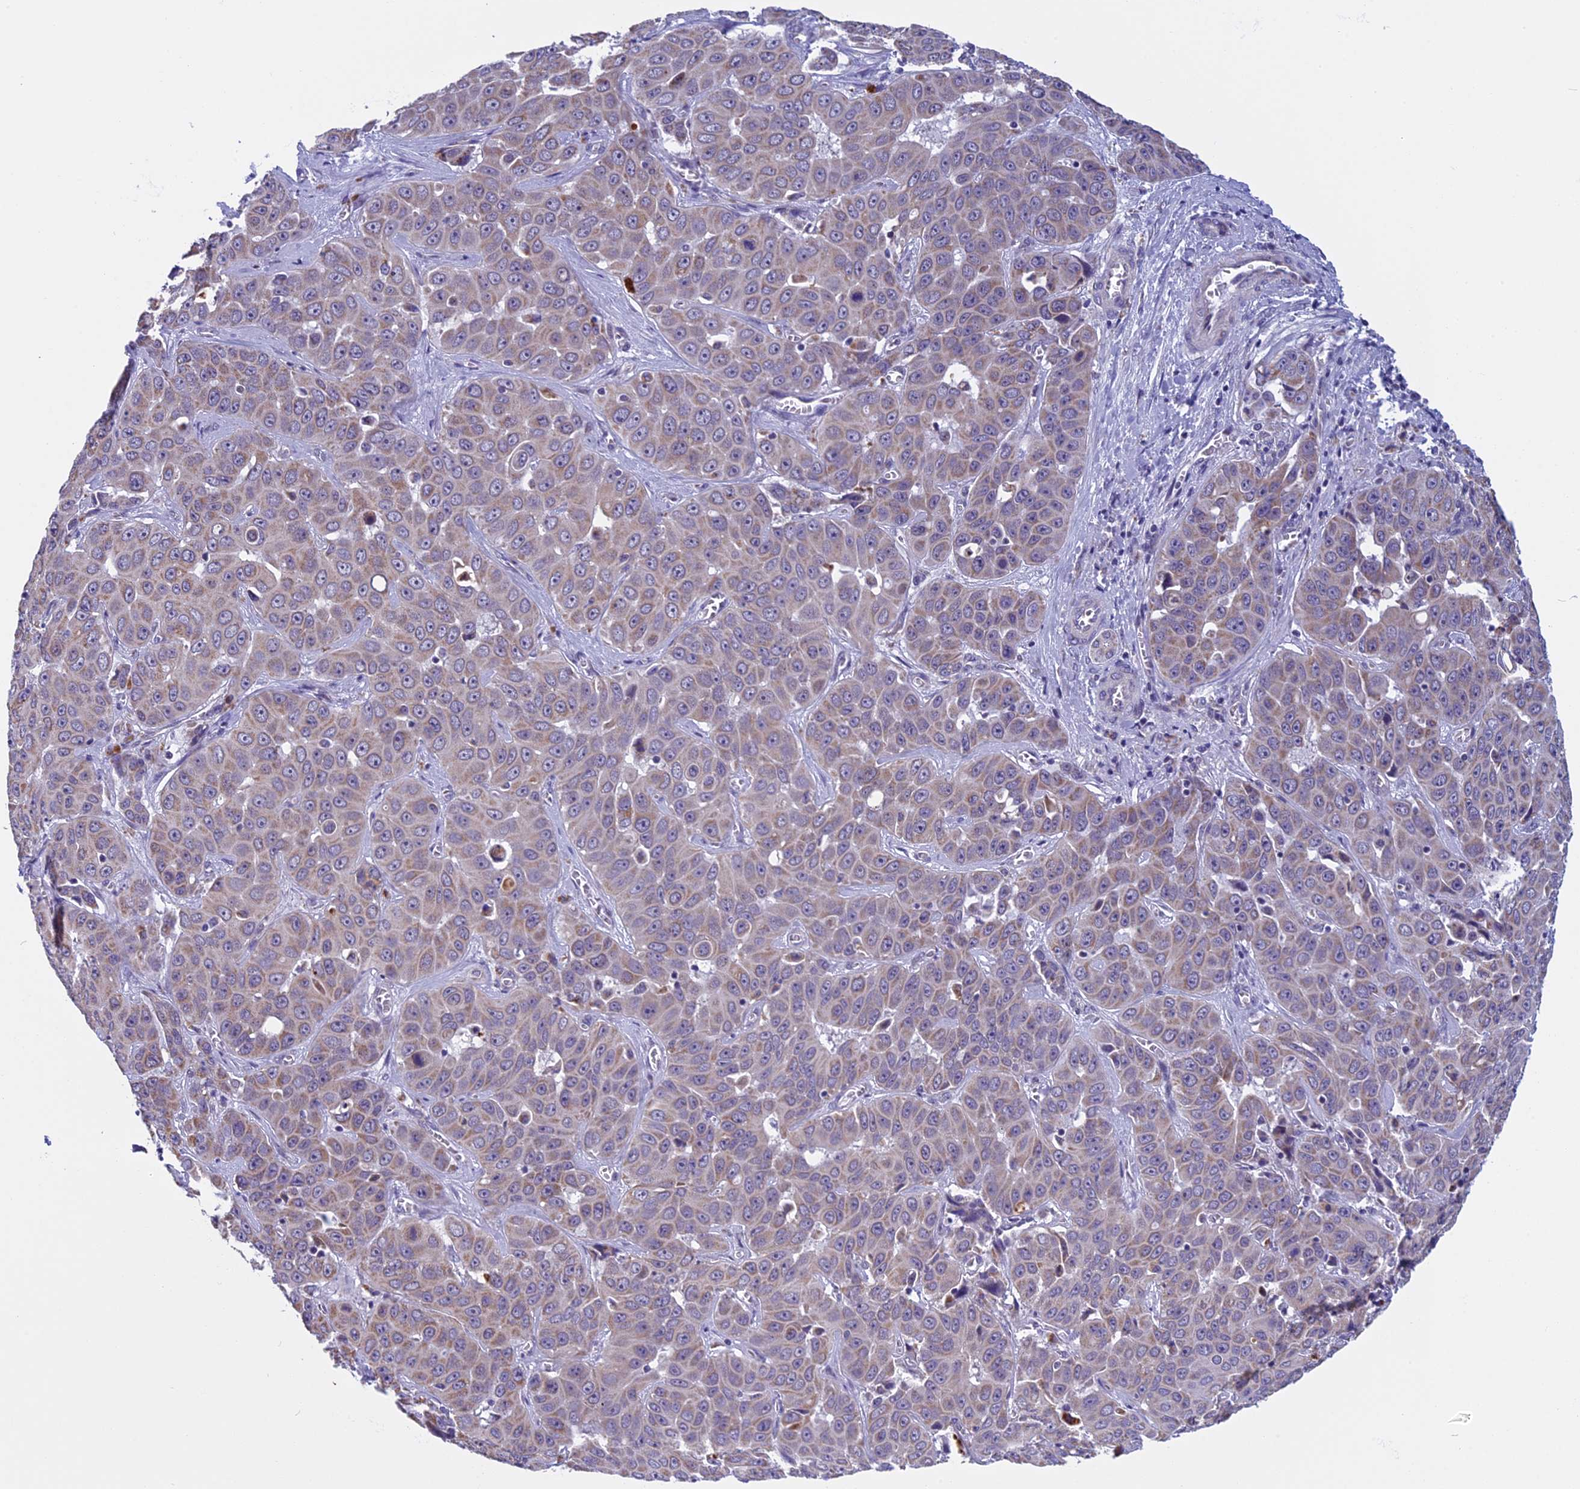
{"staining": {"intensity": "weak", "quantity": "25%-75%", "location": "cytoplasmic/membranous"}, "tissue": "liver cancer", "cell_type": "Tumor cells", "image_type": "cancer", "snomed": [{"axis": "morphology", "description": "Cholangiocarcinoma"}, {"axis": "topography", "description": "Liver"}], "caption": "Human liver cancer stained with a protein marker exhibits weak staining in tumor cells.", "gene": "ZNF317", "patient": {"sex": "female", "age": 52}}